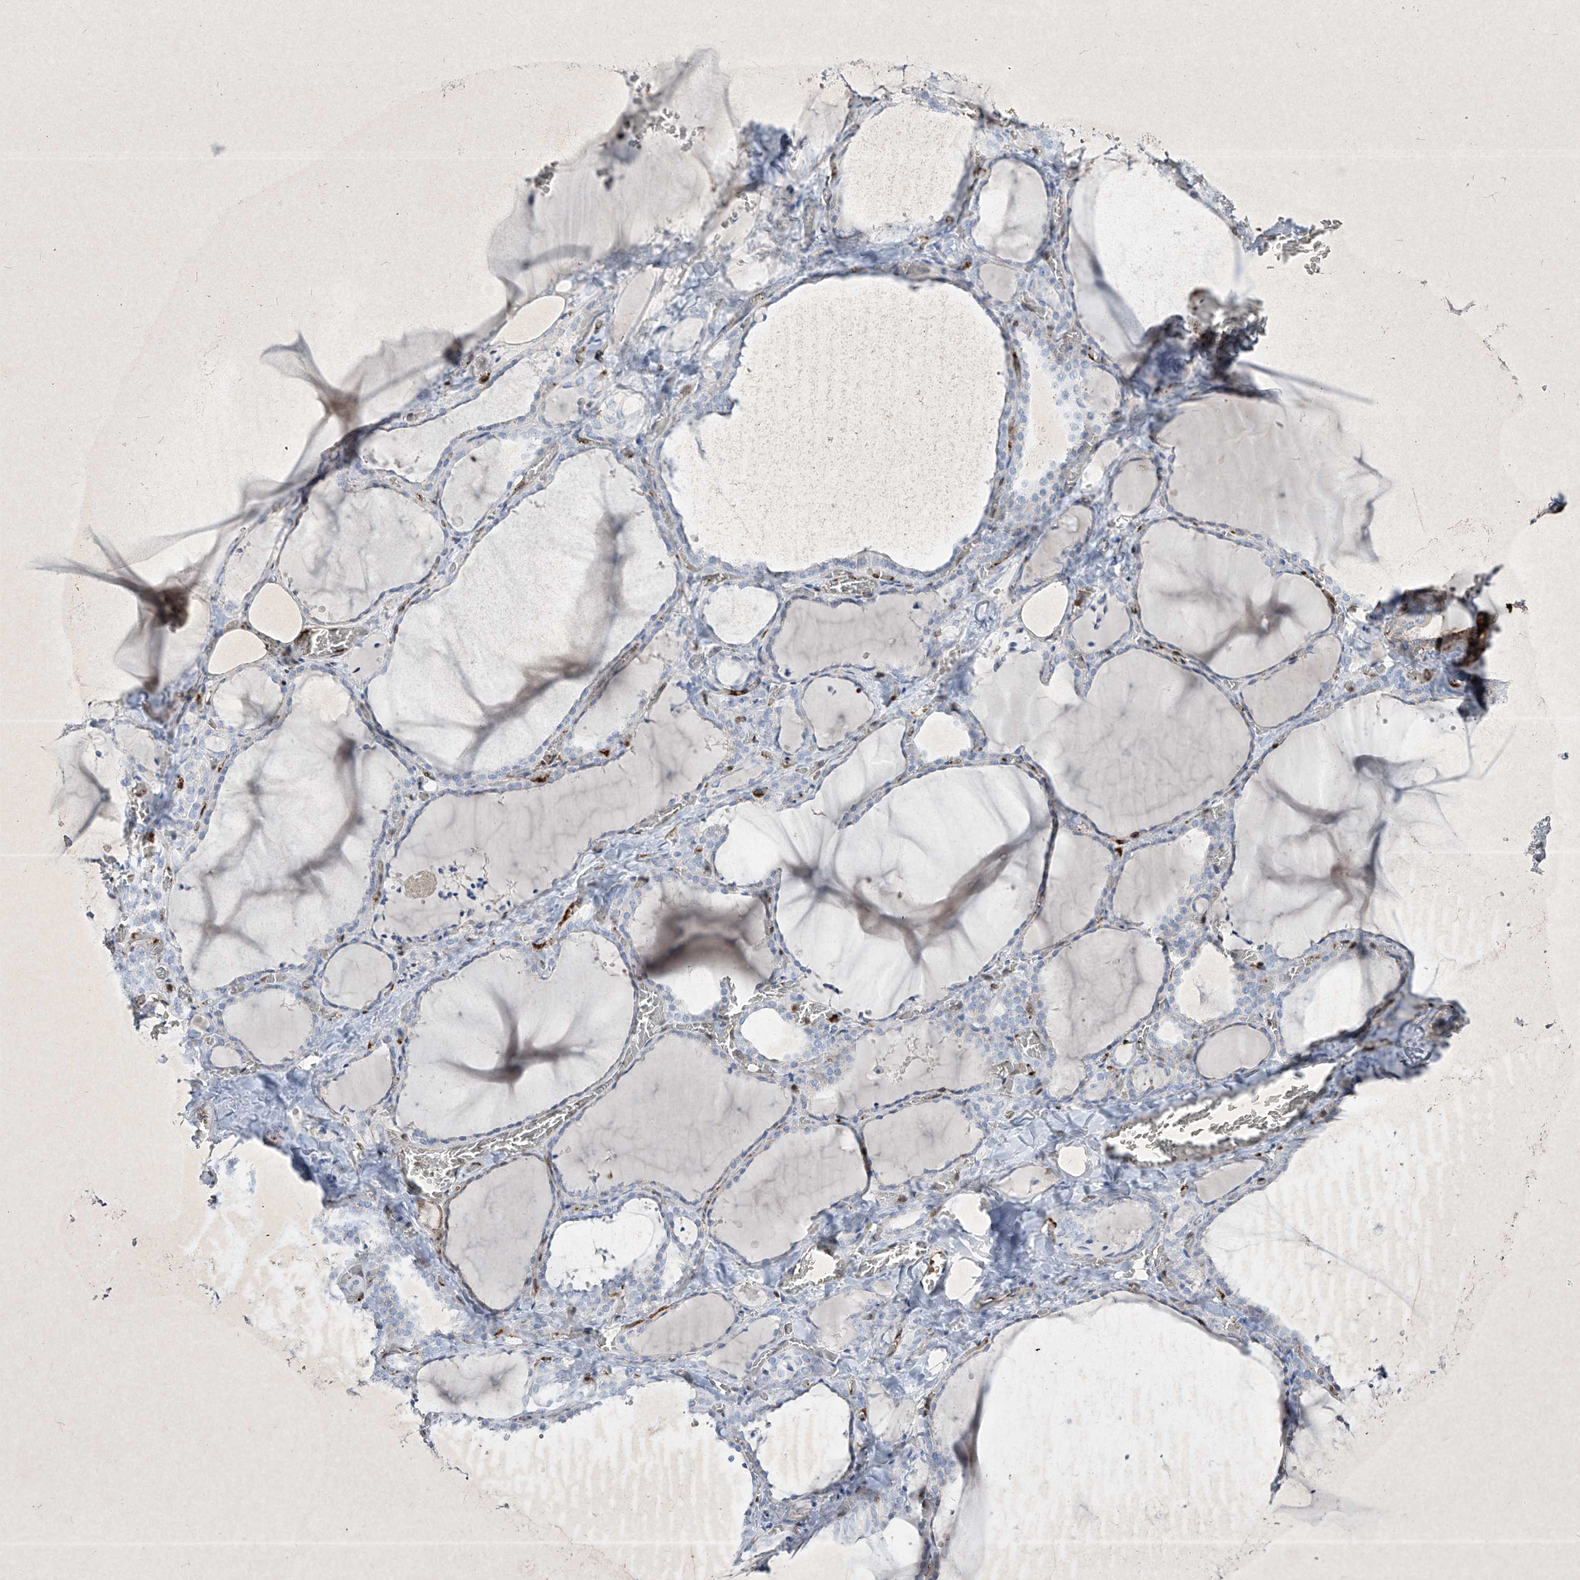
{"staining": {"intensity": "negative", "quantity": "none", "location": "none"}, "tissue": "thyroid gland", "cell_type": "Glandular cells", "image_type": "normal", "snomed": [{"axis": "morphology", "description": "Normal tissue, NOS"}, {"axis": "topography", "description": "Thyroid gland"}], "caption": "DAB (3,3'-diaminobenzidine) immunohistochemical staining of unremarkable human thyroid gland shows no significant staining in glandular cells.", "gene": "PSMB10", "patient": {"sex": "female", "age": 22}}